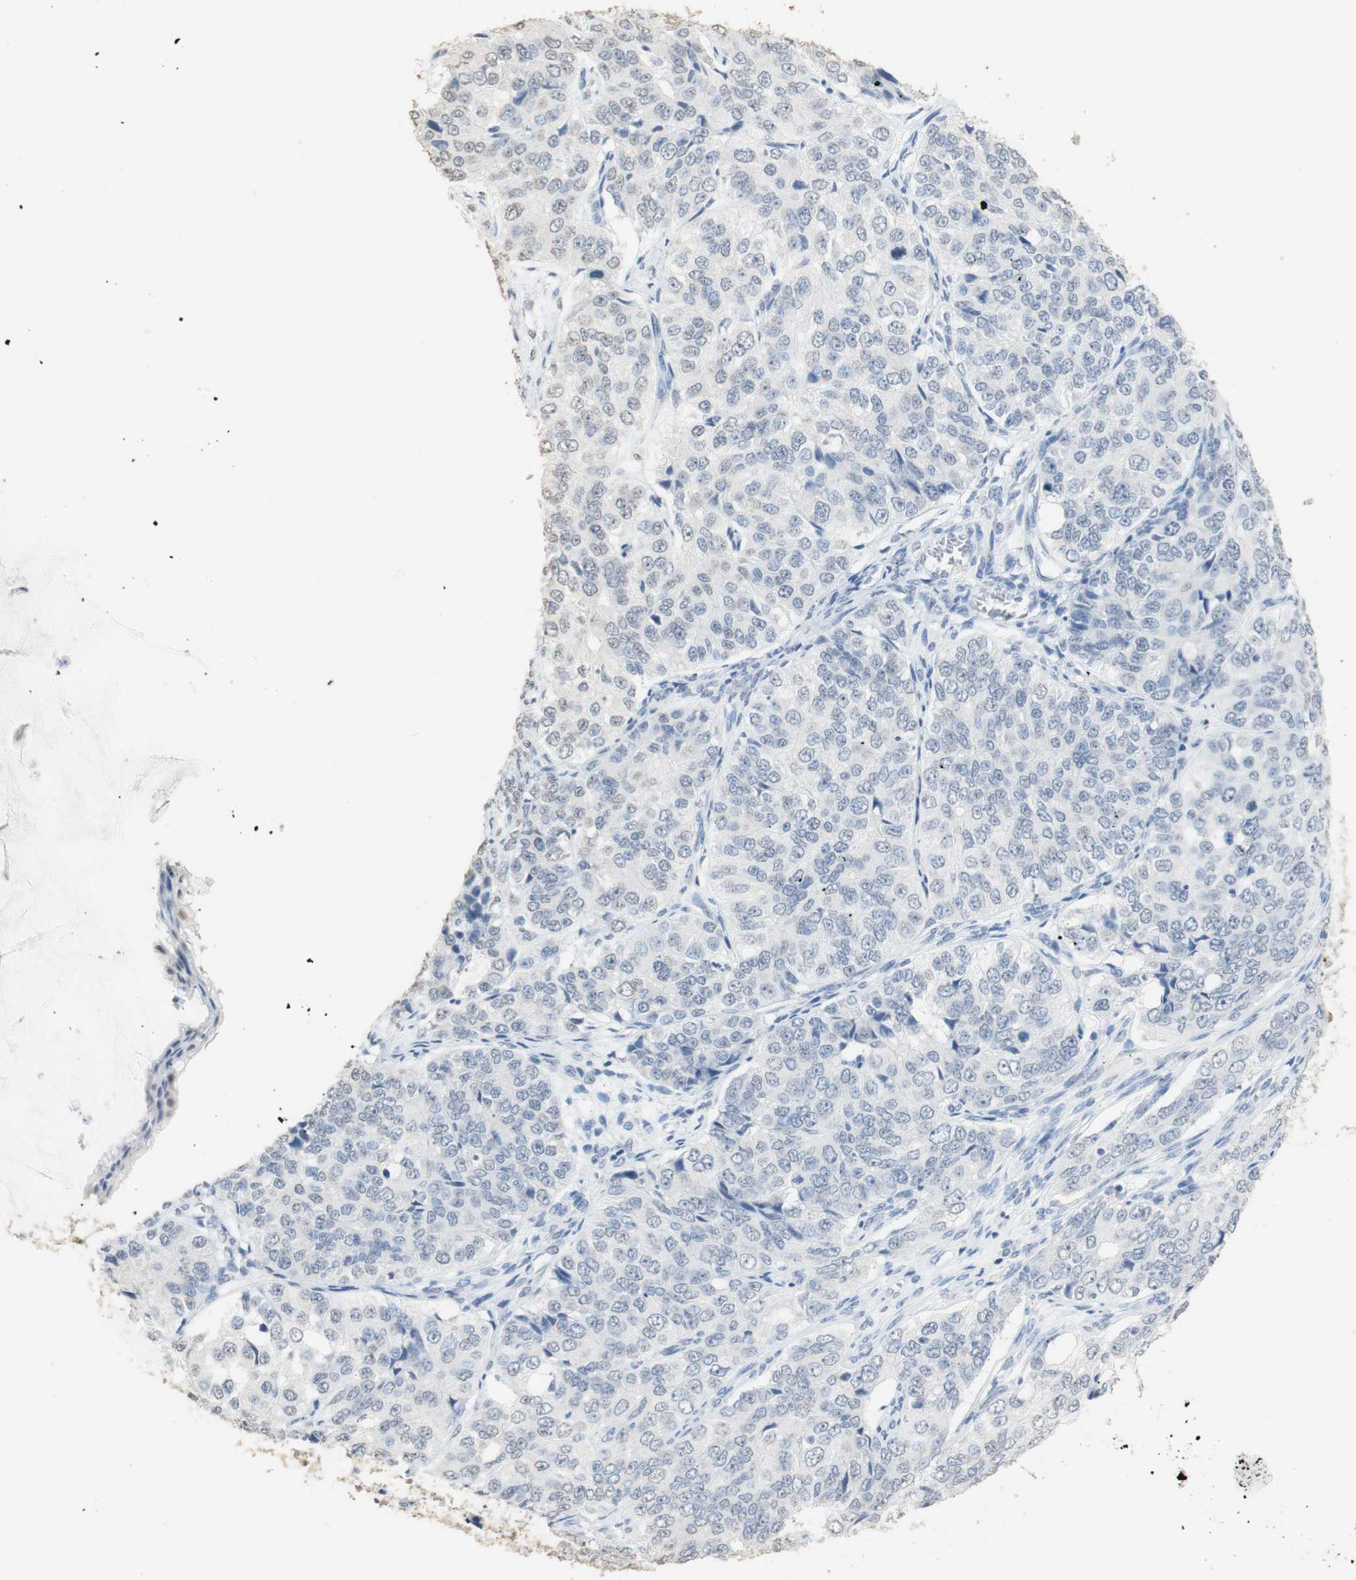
{"staining": {"intensity": "negative", "quantity": "none", "location": "none"}, "tissue": "ovarian cancer", "cell_type": "Tumor cells", "image_type": "cancer", "snomed": [{"axis": "morphology", "description": "Carcinoma, endometroid"}, {"axis": "topography", "description": "Ovary"}], "caption": "IHC image of ovarian cancer (endometroid carcinoma) stained for a protein (brown), which reveals no positivity in tumor cells. The staining is performed using DAB brown chromogen with nuclei counter-stained in using hematoxylin.", "gene": "L1CAM", "patient": {"sex": "female", "age": 51}}